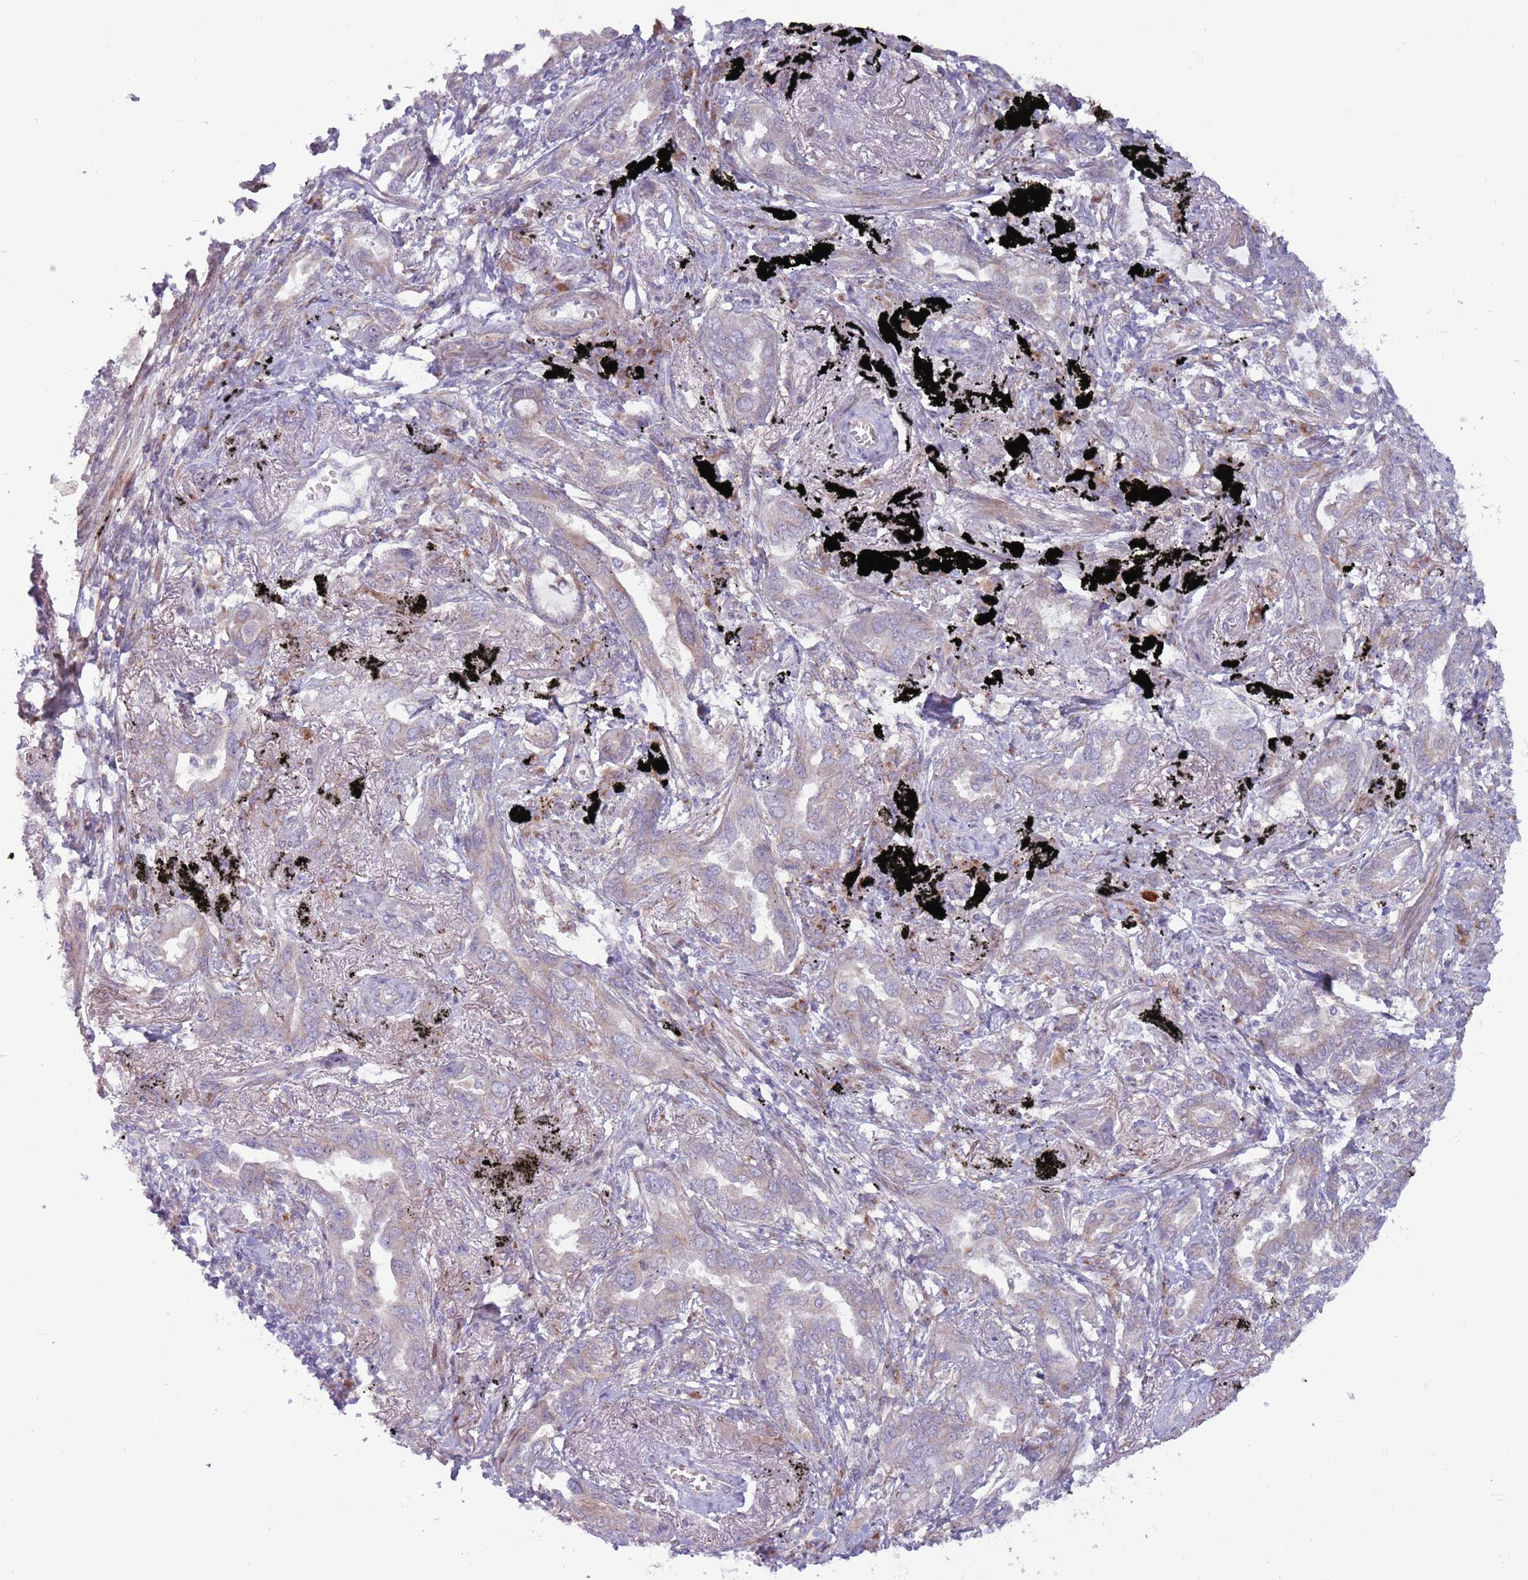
{"staining": {"intensity": "negative", "quantity": "none", "location": "none"}, "tissue": "lung cancer", "cell_type": "Tumor cells", "image_type": "cancer", "snomed": [{"axis": "morphology", "description": "Adenocarcinoma, NOS"}, {"axis": "topography", "description": "Lung"}], "caption": "This is a image of immunohistochemistry (IHC) staining of lung cancer (adenocarcinoma), which shows no expression in tumor cells. (DAB immunohistochemistry (IHC) with hematoxylin counter stain).", "gene": "CCDC150", "patient": {"sex": "male", "age": 67}}